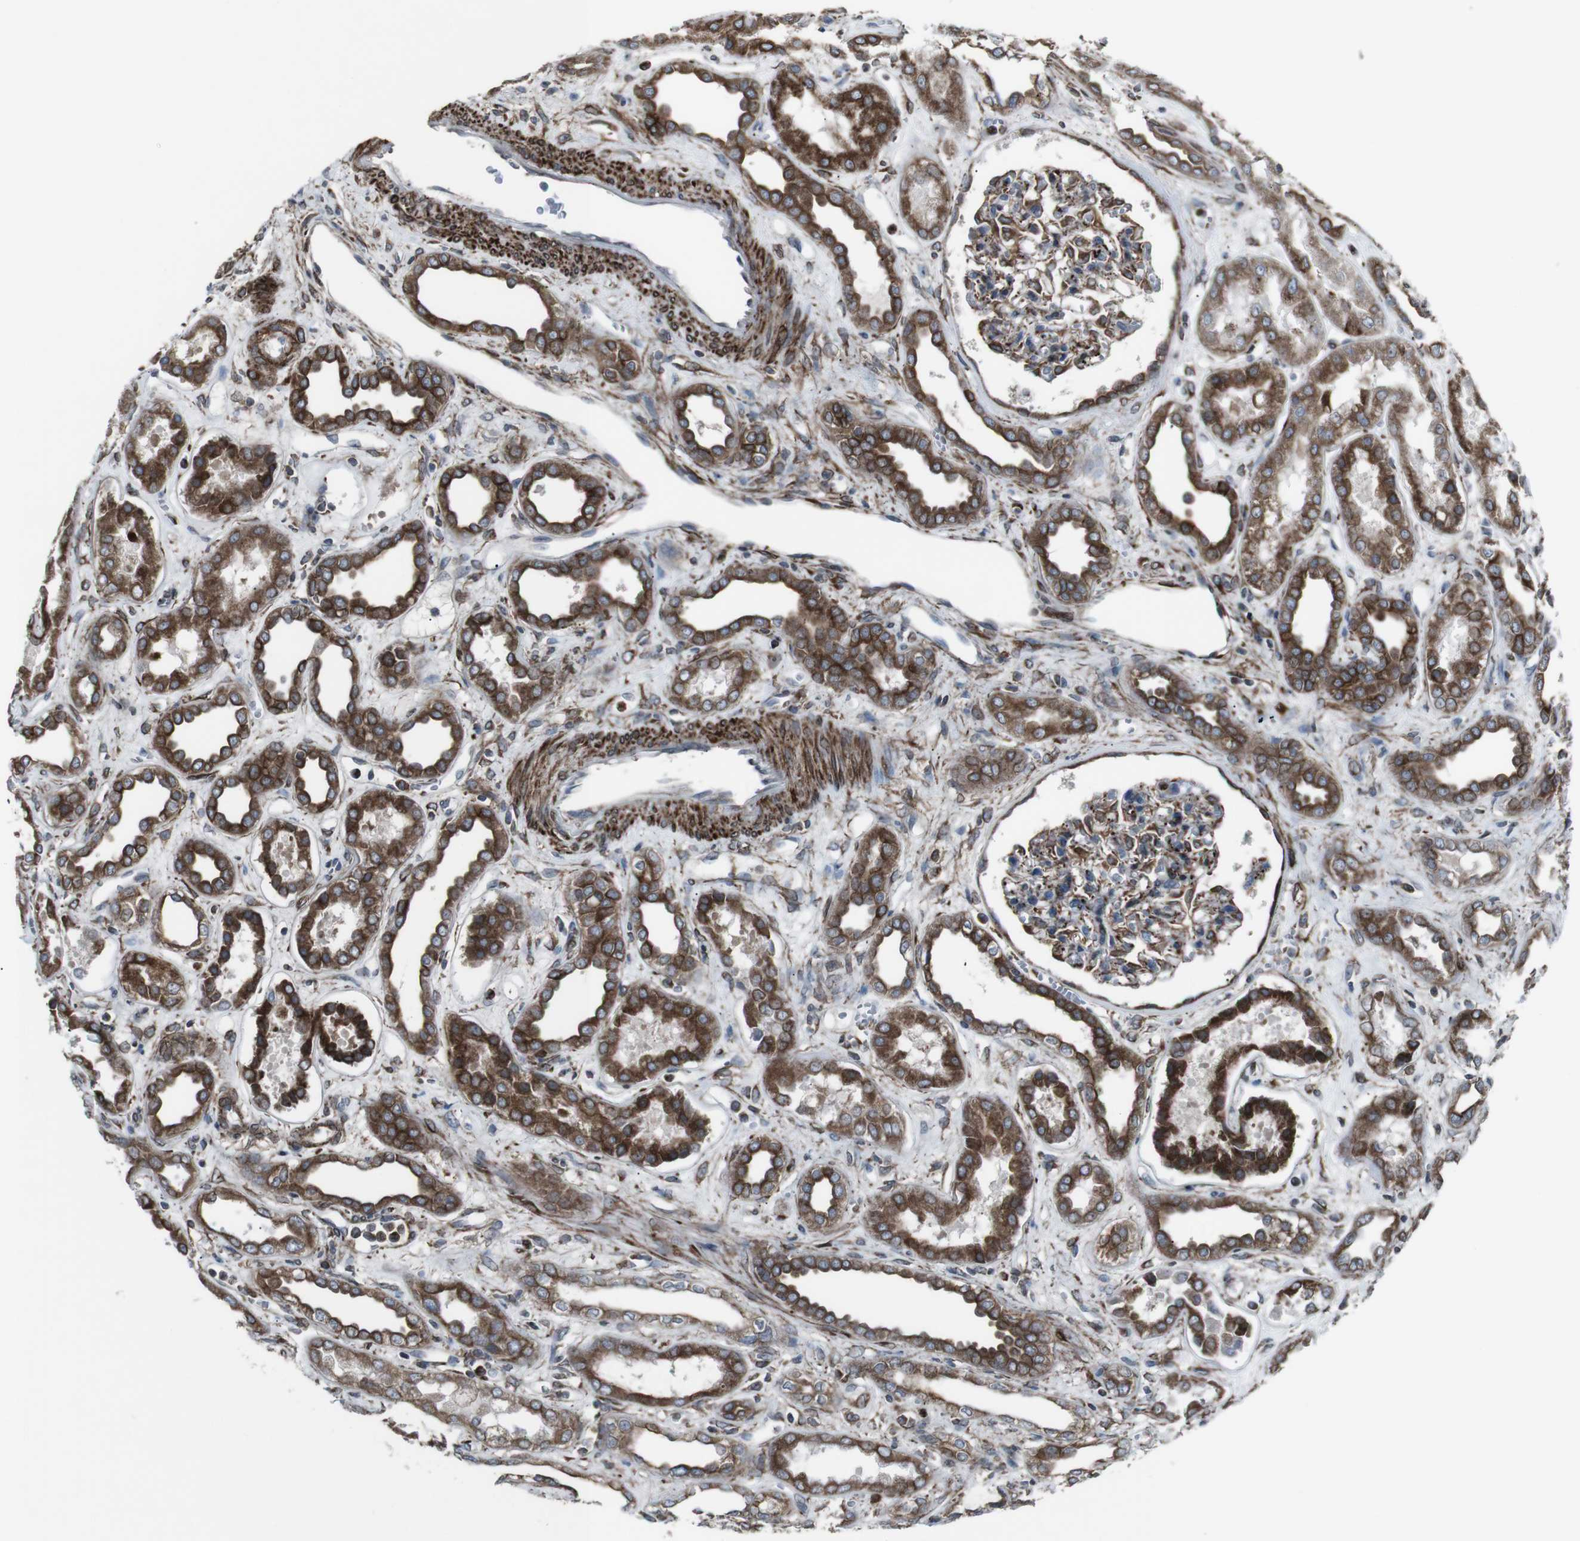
{"staining": {"intensity": "moderate", "quantity": "25%-75%", "location": "cytoplasmic/membranous"}, "tissue": "kidney", "cell_type": "Cells in glomeruli", "image_type": "normal", "snomed": [{"axis": "morphology", "description": "Normal tissue, NOS"}, {"axis": "topography", "description": "Kidney"}], "caption": "Unremarkable kidney displays moderate cytoplasmic/membranous expression in about 25%-75% of cells in glomeruli.", "gene": "LNPK", "patient": {"sex": "male", "age": 59}}